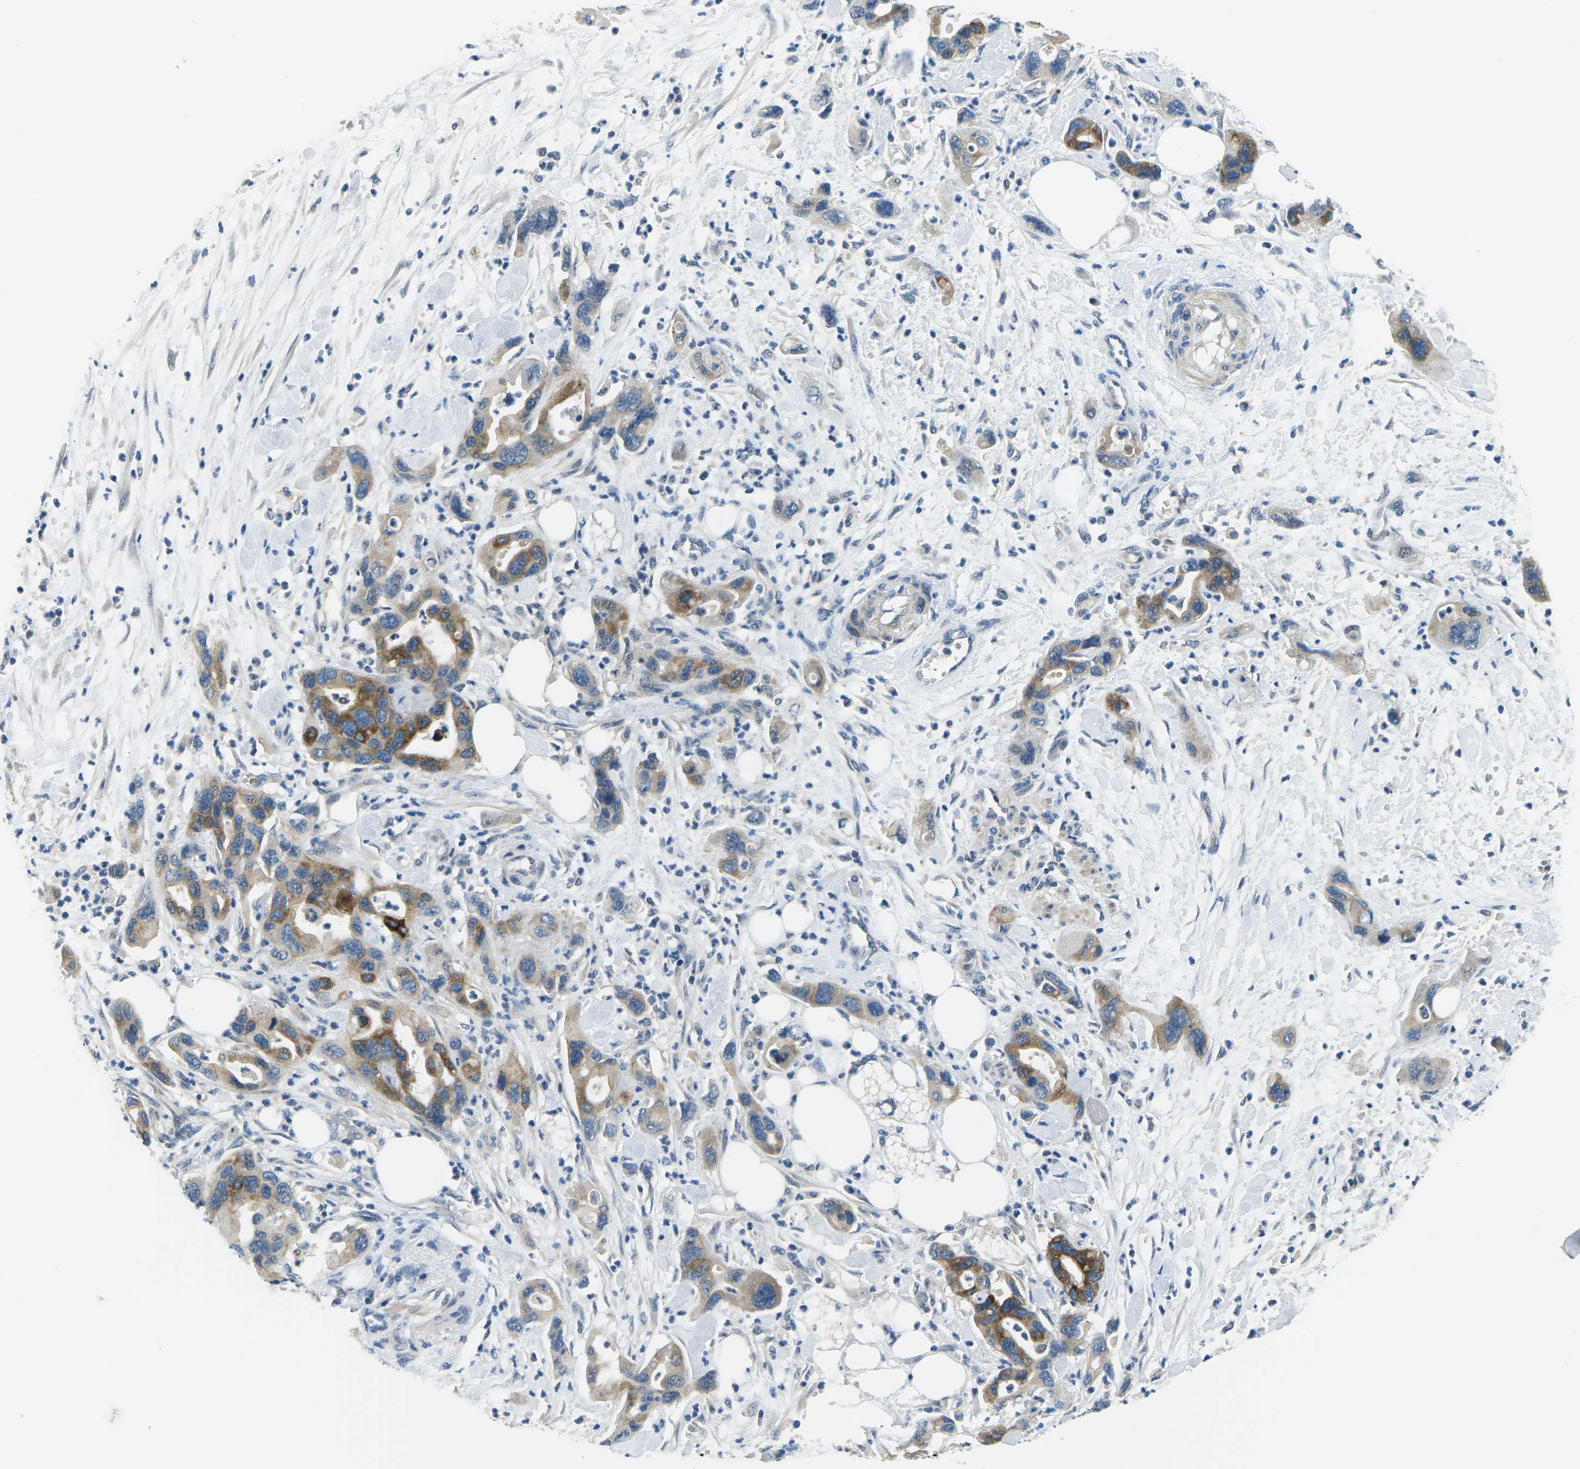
{"staining": {"intensity": "moderate", "quantity": ">75%", "location": "cytoplasmic/membranous"}, "tissue": "pancreatic cancer", "cell_type": "Tumor cells", "image_type": "cancer", "snomed": [{"axis": "morphology", "description": "Normal tissue, NOS"}, {"axis": "morphology", "description": "Adenocarcinoma, NOS"}, {"axis": "topography", "description": "Pancreas"}], "caption": "Protein staining of pancreatic cancer tissue reveals moderate cytoplasmic/membranous staining in approximately >75% of tumor cells.", "gene": "CTNND1", "patient": {"sex": "female", "age": 71}}